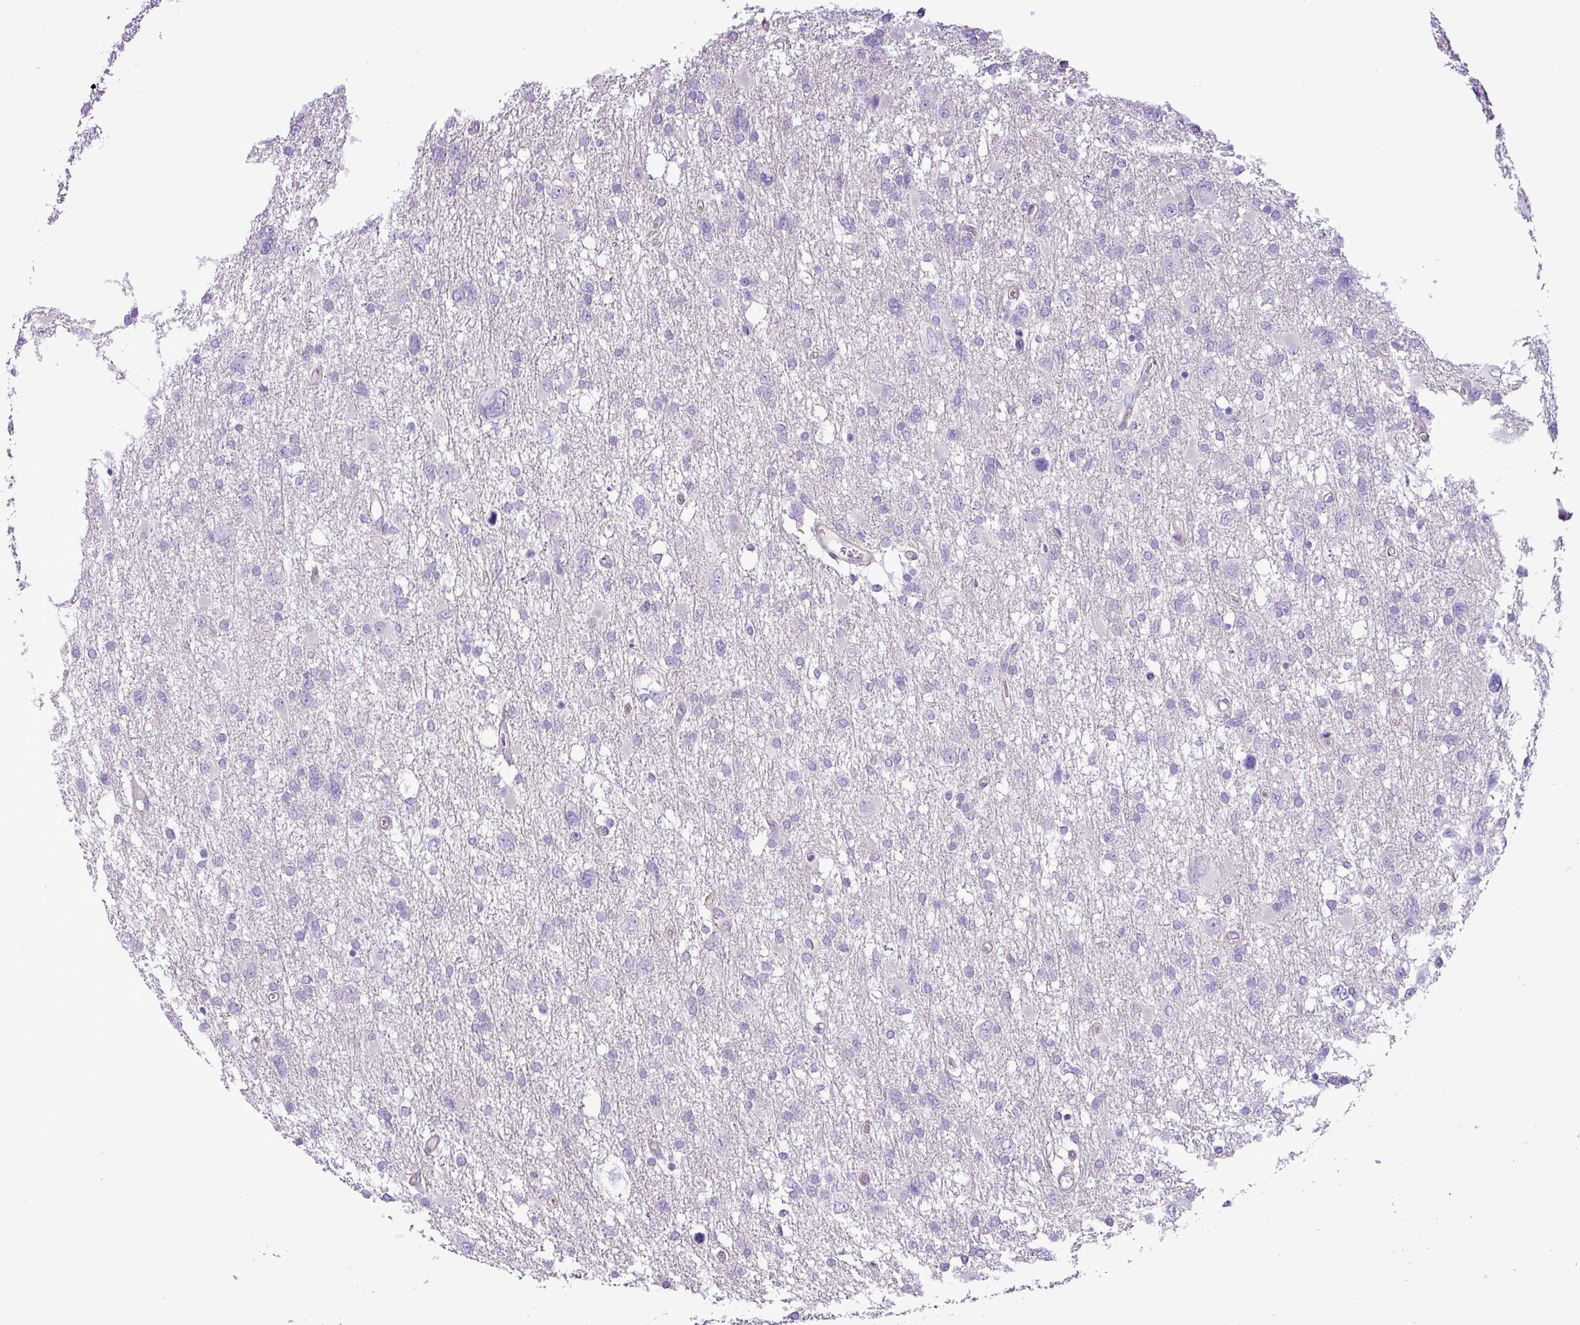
{"staining": {"intensity": "negative", "quantity": "none", "location": "none"}, "tissue": "glioma", "cell_type": "Tumor cells", "image_type": "cancer", "snomed": [{"axis": "morphology", "description": "Glioma, malignant, High grade"}, {"axis": "topography", "description": "Brain"}], "caption": "Tumor cells are negative for brown protein staining in high-grade glioma (malignant). The staining is performed using DAB brown chromogen with nuclei counter-stained in using hematoxylin.", "gene": "C11orf91", "patient": {"sex": "male", "age": 61}}